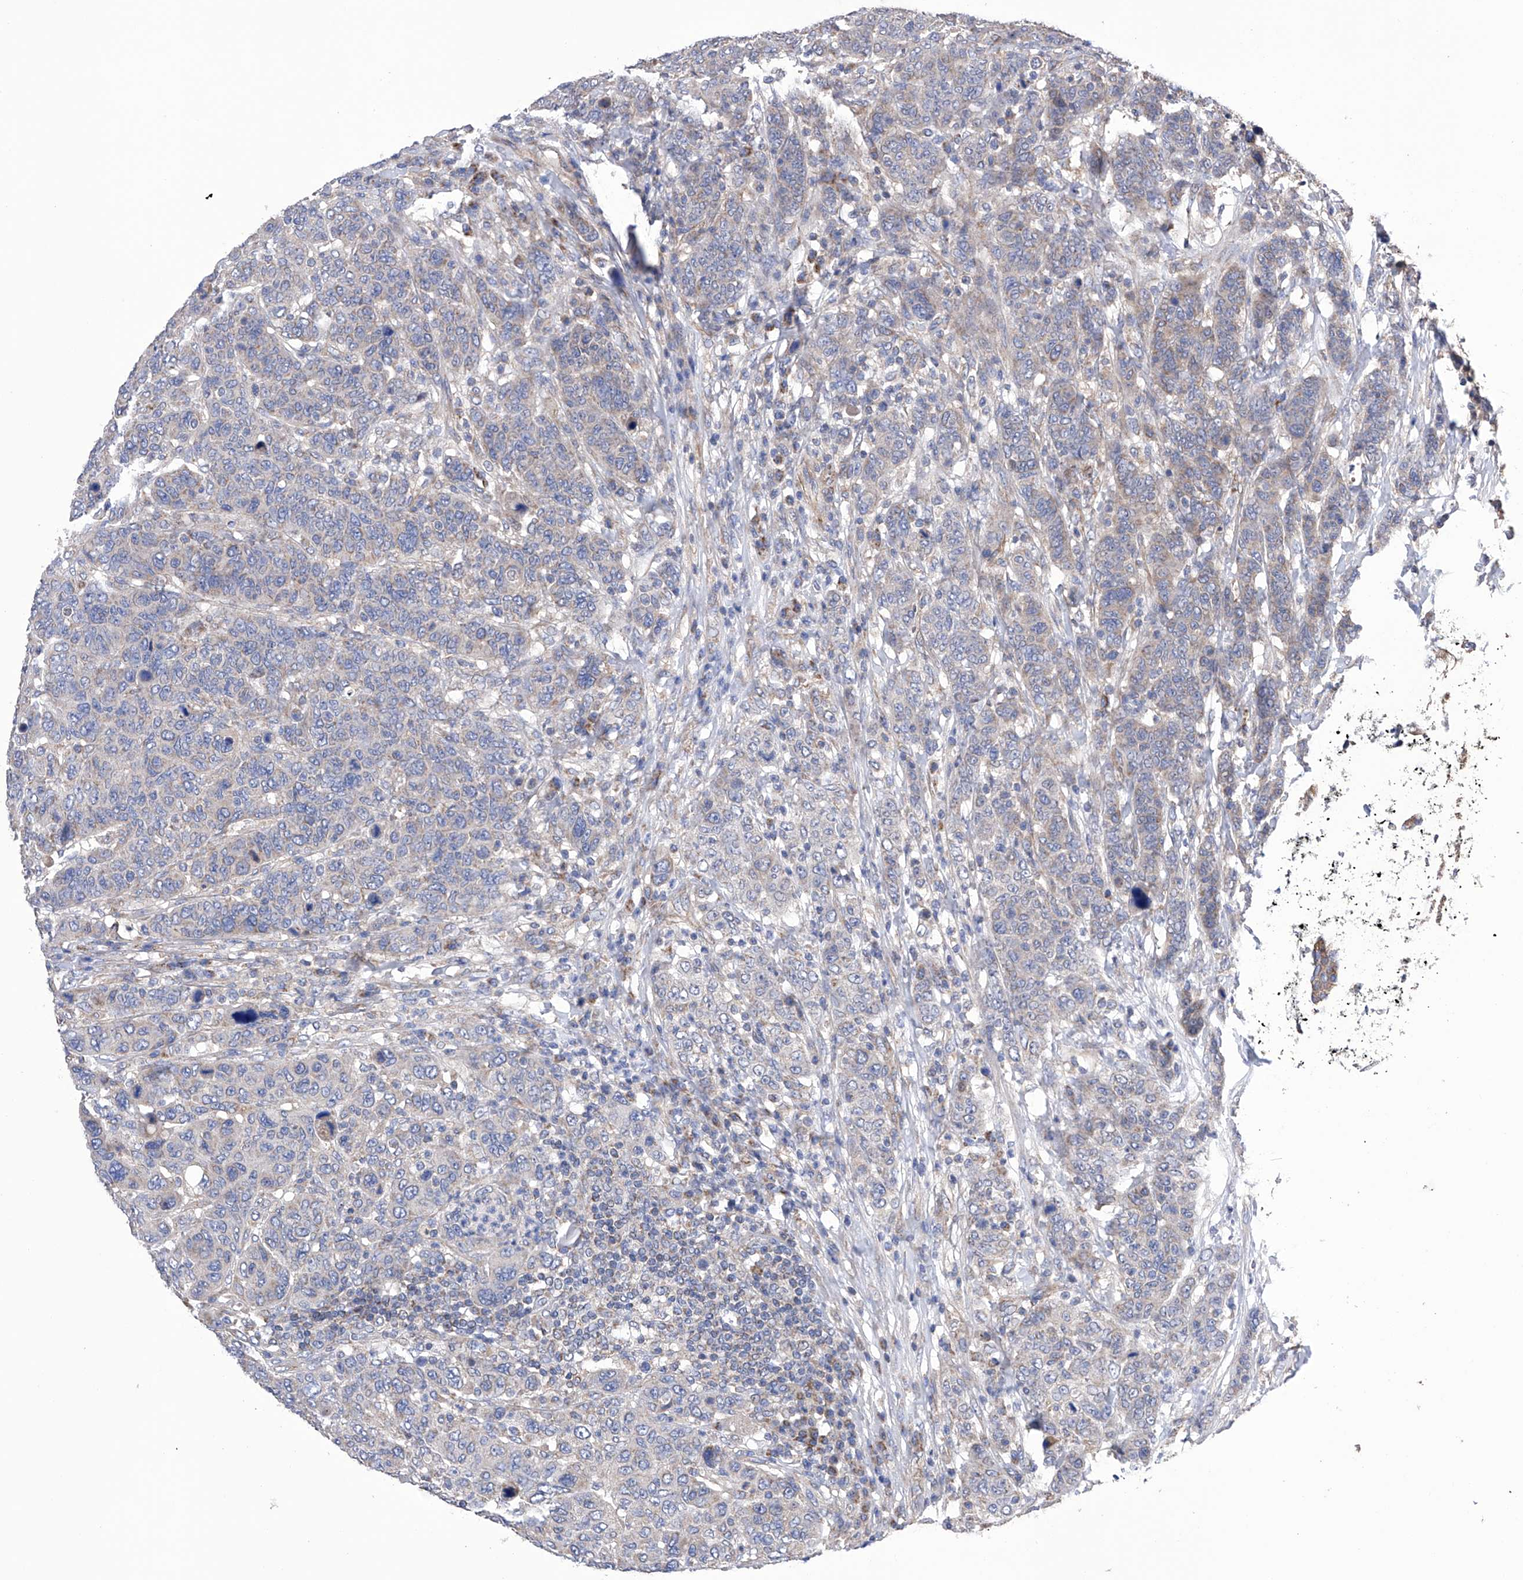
{"staining": {"intensity": "negative", "quantity": "none", "location": "none"}, "tissue": "breast cancer", "cell_type": "Tumor cells", "image_type": "cancer", "snomed": [{"axis": "morphology", "description": "Duct carcinoma"}, {"axis": "topography", "description": "Breast"}], "caption": "Immunohistochemistry photomicrograph of intraductal carcinoma (breast) stained for a protein (brown), which exhibits no staining in tumor cells.", "gene": "EFCAB2", "patient": {"sex": "female", "age": 37}}